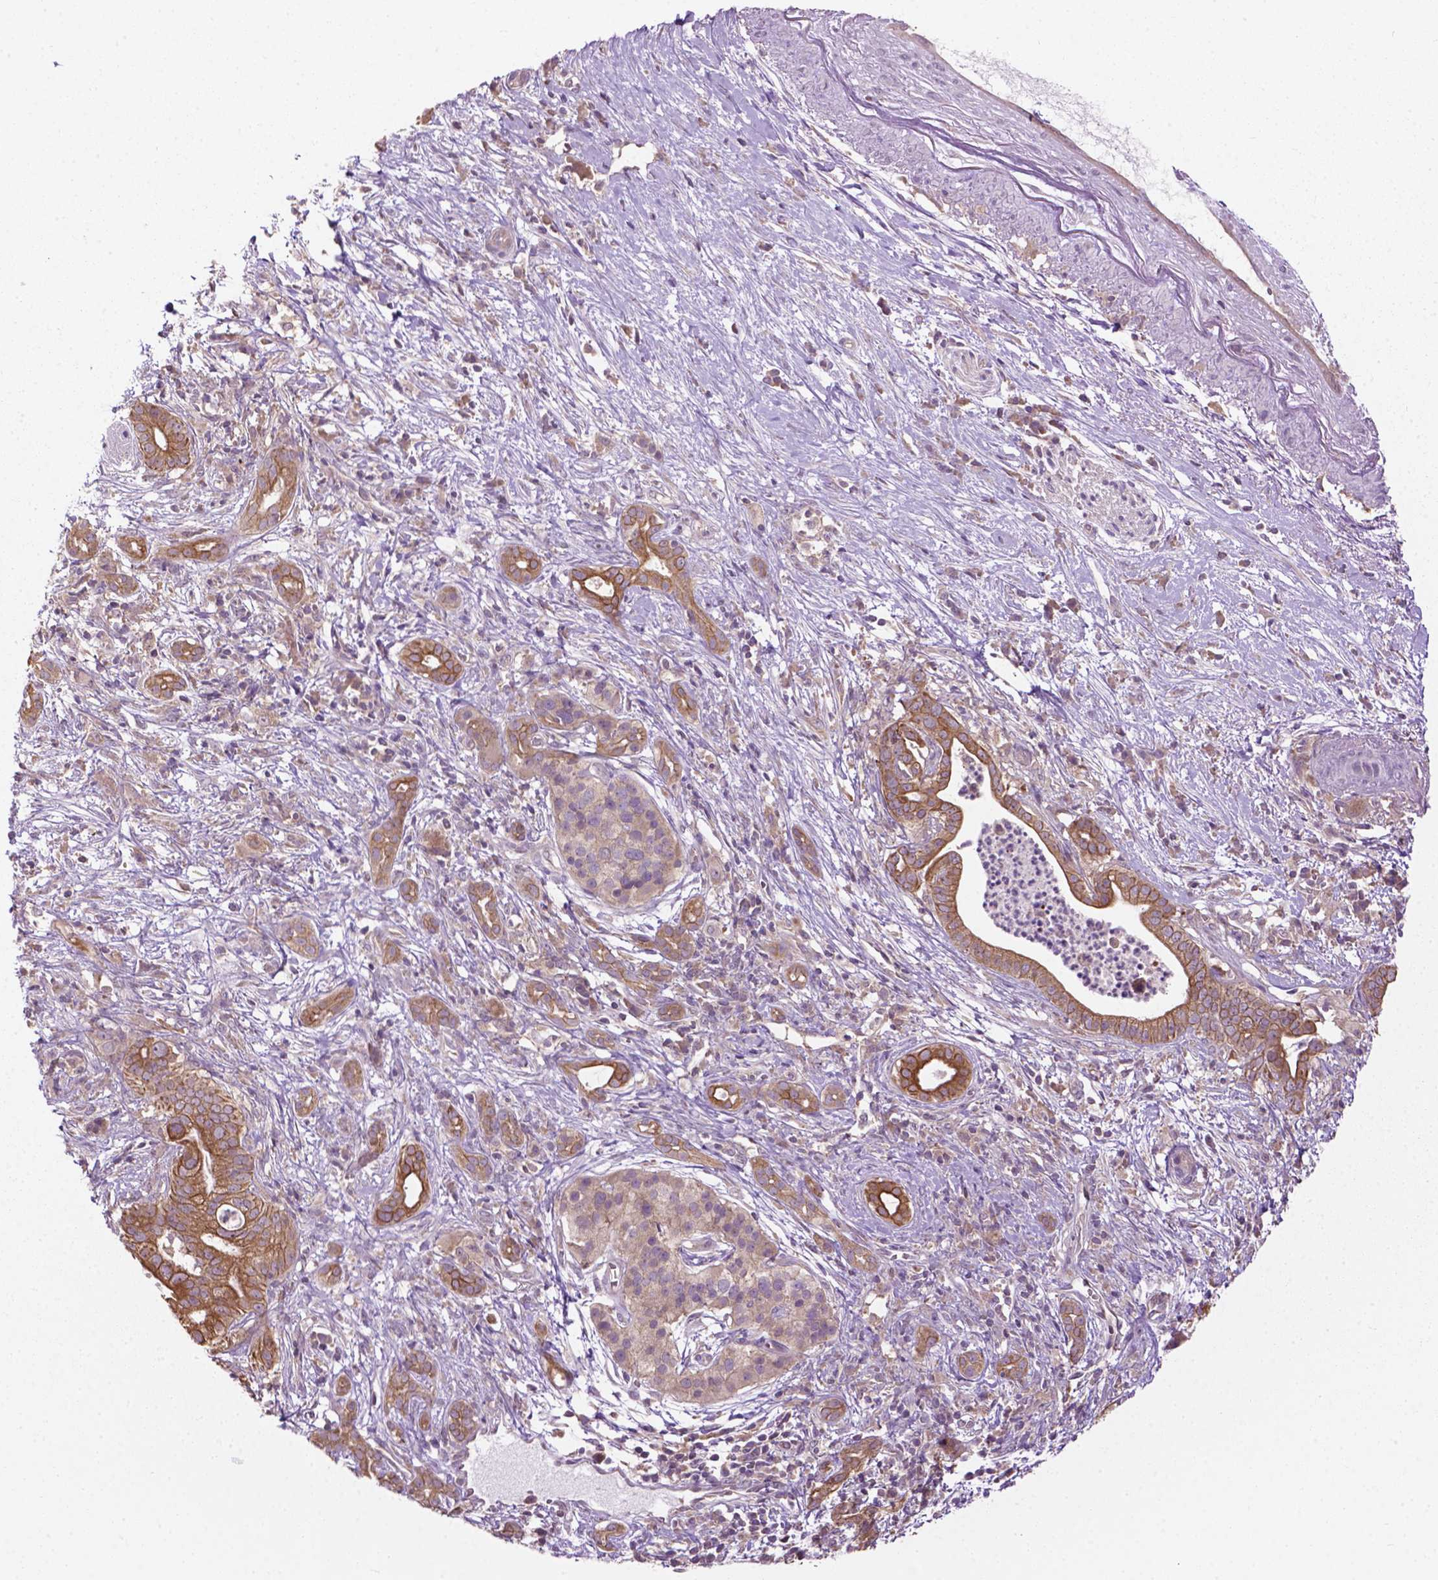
{"staining": {"intensity": "moderate", "quantity": ">75%", "location": "cytoplasmic/membranous"}, "tissue": "pancreatic cancer", "cell_type": "Tumor cells", "image_type": "cancer", "snomed": [{"axis": "morphology", "description": "Adenocarcinoma, NOS"}, {"axis": "topography", "description": "Pancreas"}], "caption": "Pancreatic cancer (adenocarcinoma) stained for a protein (brown) demonstrates moderate cytoplasmic/membranous positive positivity in about >75% of tumor cells.", "gene": "MZT1", "patient": {"sex": "male", "age": 61}}